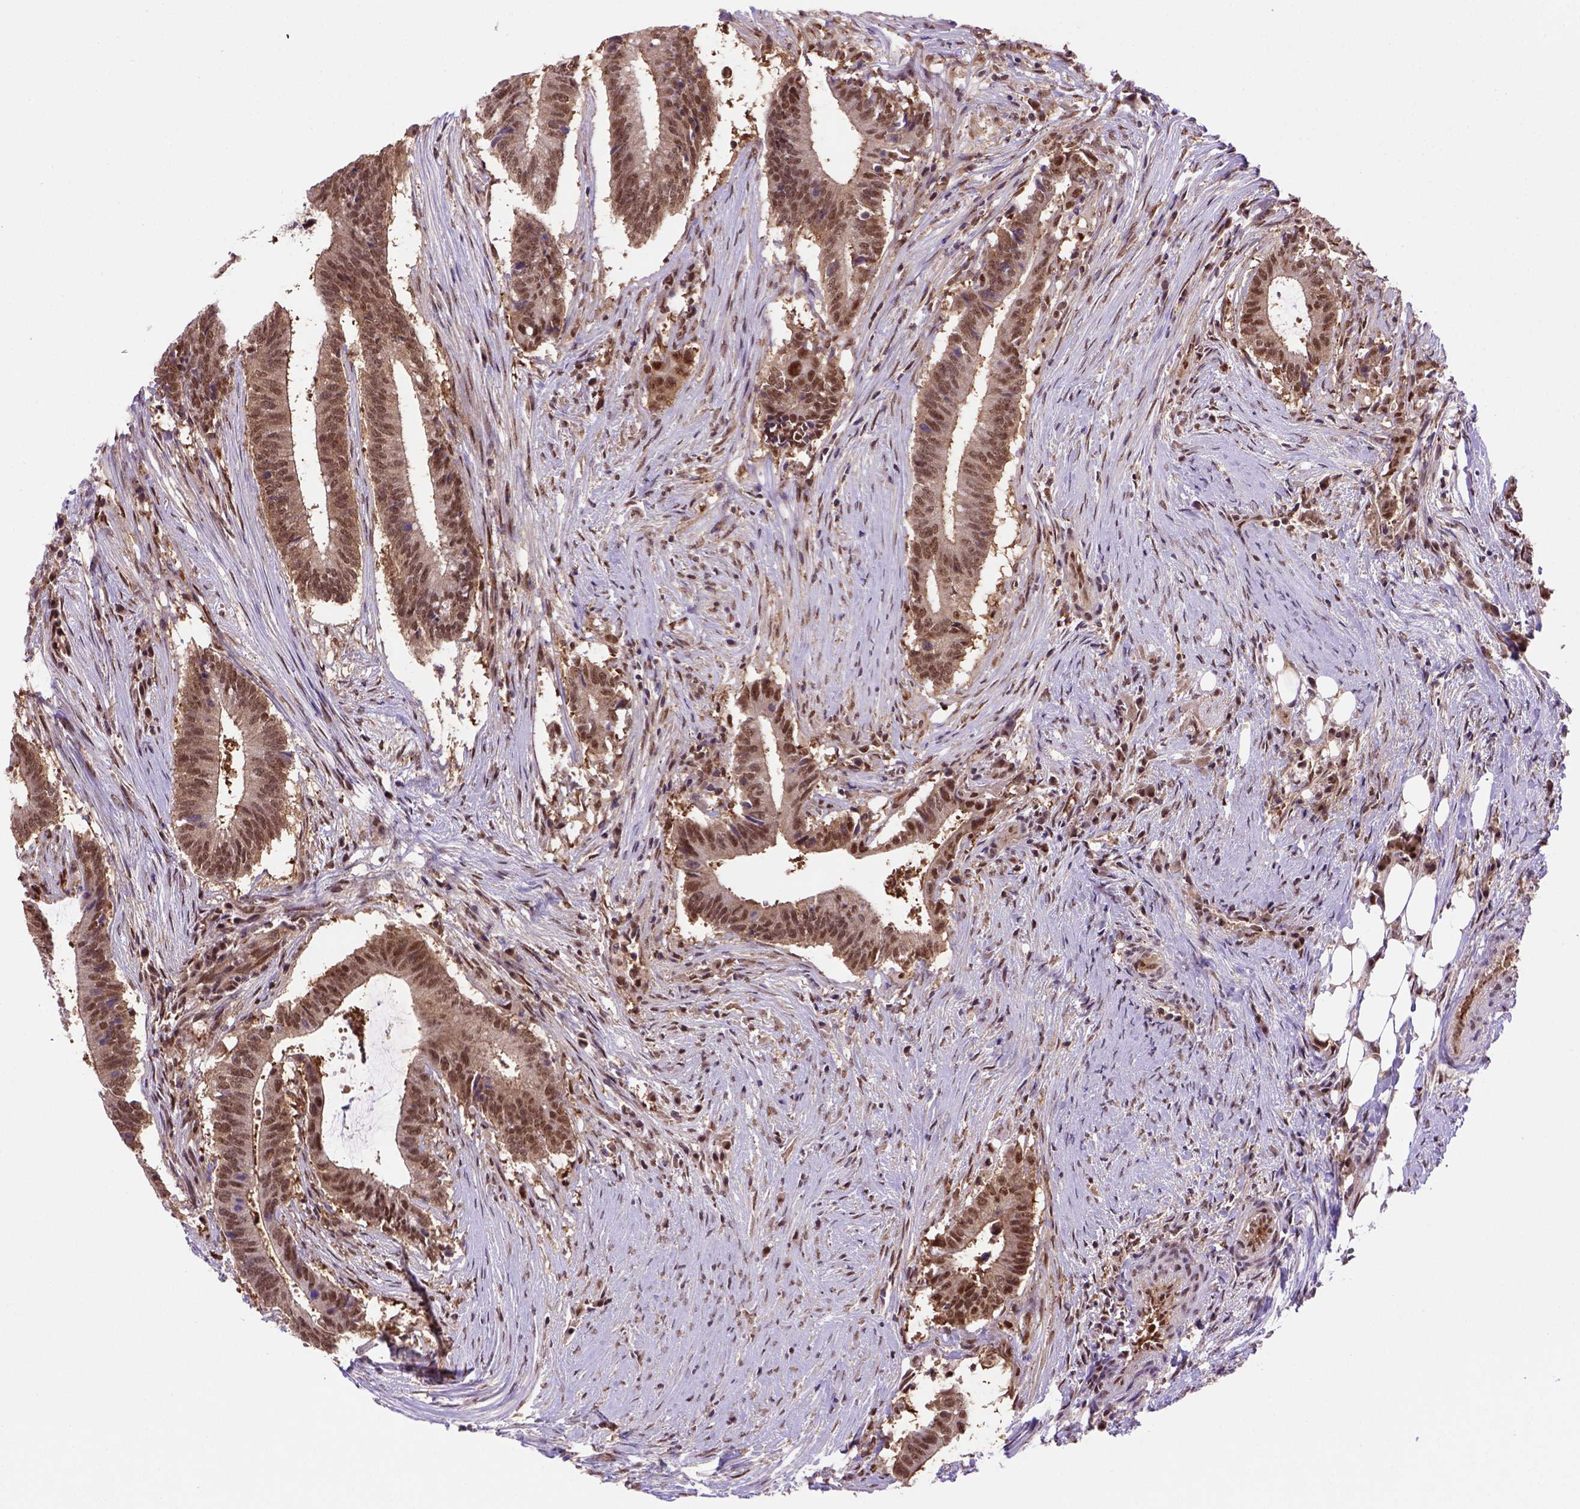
{"staining": {"intensity": "strong", "quantity": ">75%", "location": "cytoplasmic/membranous,nuclear"}, "tissue": "colorectal cancer", "cell_type": "Tumor cells", "image_type": "cancer", "snomed": [{"axis": "morphology", "description": "Adenocarcinoma, NOS"}, {"axis": "topography", "description": "Colon"}], "caption": "Adenocarcinoma (colorectal) stained with DAB (3,3'-diaminobenzidine) immunohistochemistry (IHC) displays high levels of strong cytoplasmic/membranous and nuclear staining in approximately >75% of tumor cells. (IHC, brightfield microscopy, high magnification).", "gene": "PSMC2", "patient": {"sex": "female", "age": 43}}